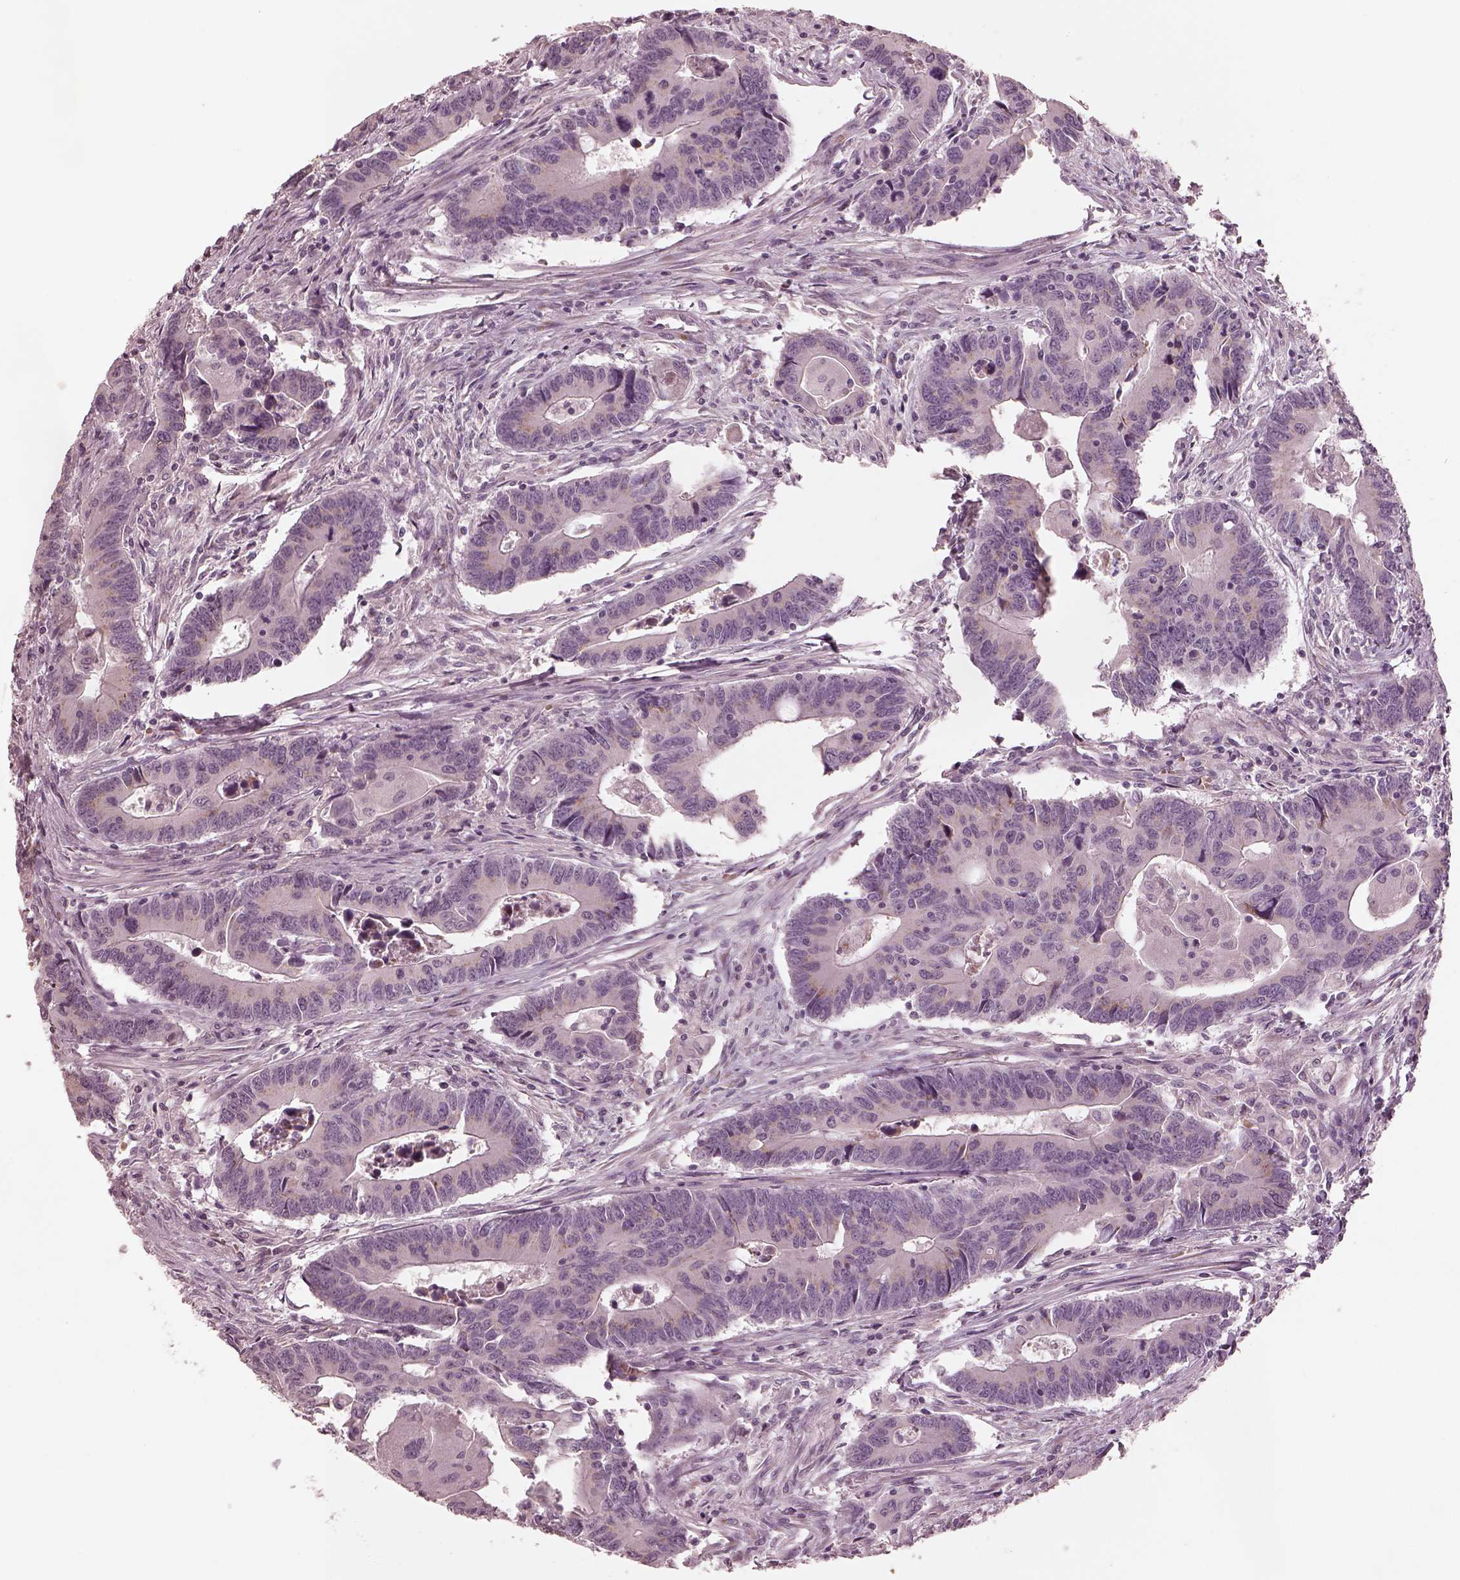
{"staining": {"intensity": "negative", "quantity": "none", "location": "none"}, "tissue": "colorectal cancer", "cell_type": "Tumor cells", "image_type": "cancer", "snomed": [{"axis": "morphology", "description": "Adenocarcinoma, NOS"}, {"axis": "topography", "description": "Rectum"}], "caption": "A histopathology image of human colorectal cancer (adenocarcinoma) is negative for staining in tumor cells. The staining is performed using DAB brown chromogen with nuclei counter-stained in using hematoxylin.", "gene": "ANKLE1", "patient": {"sex": "male", "age": 67}}